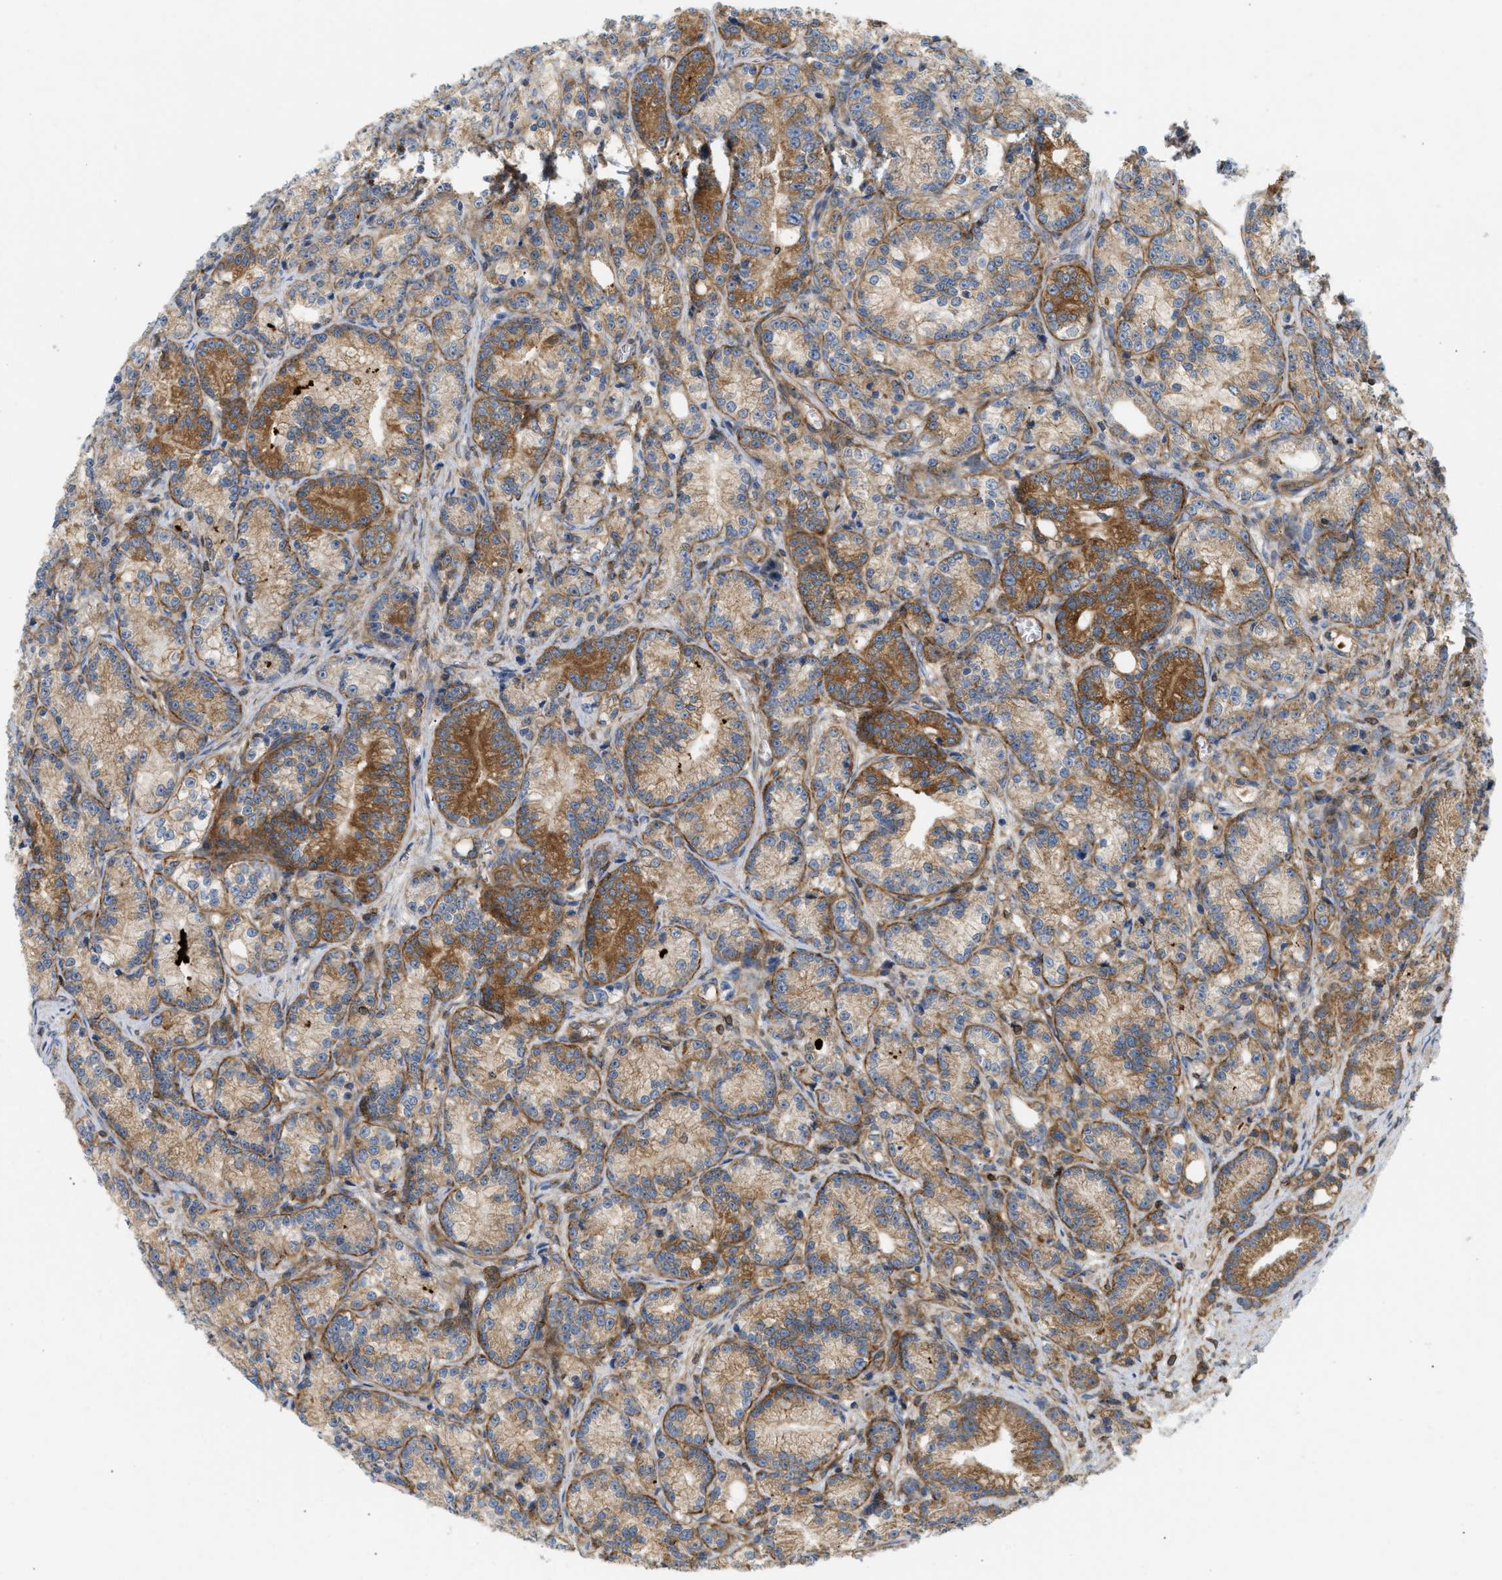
{"staining": {"intensity": "moderate", "quantity": ">75%", "location": "cytoplasmic/membranous"}, "tissue": "prostate cancer", "cell_type": "Tumor cells", "image_type": "cancer", "snomed": [{"axis": "morphology", "description": "Adenocarcinoma, Low grade"}, {"axis": "topography", "description": "Prostate"}], "caption": "A histopathology image of human prostate cancer stained for a protein exhibits moderate cytoplasmic/membranous brown staining in tumor cells. (DAB = brown stain, brightfield microscopy at high magnification).", "gene": "STRN", "patient": {"sex": "male", "age": 89}}